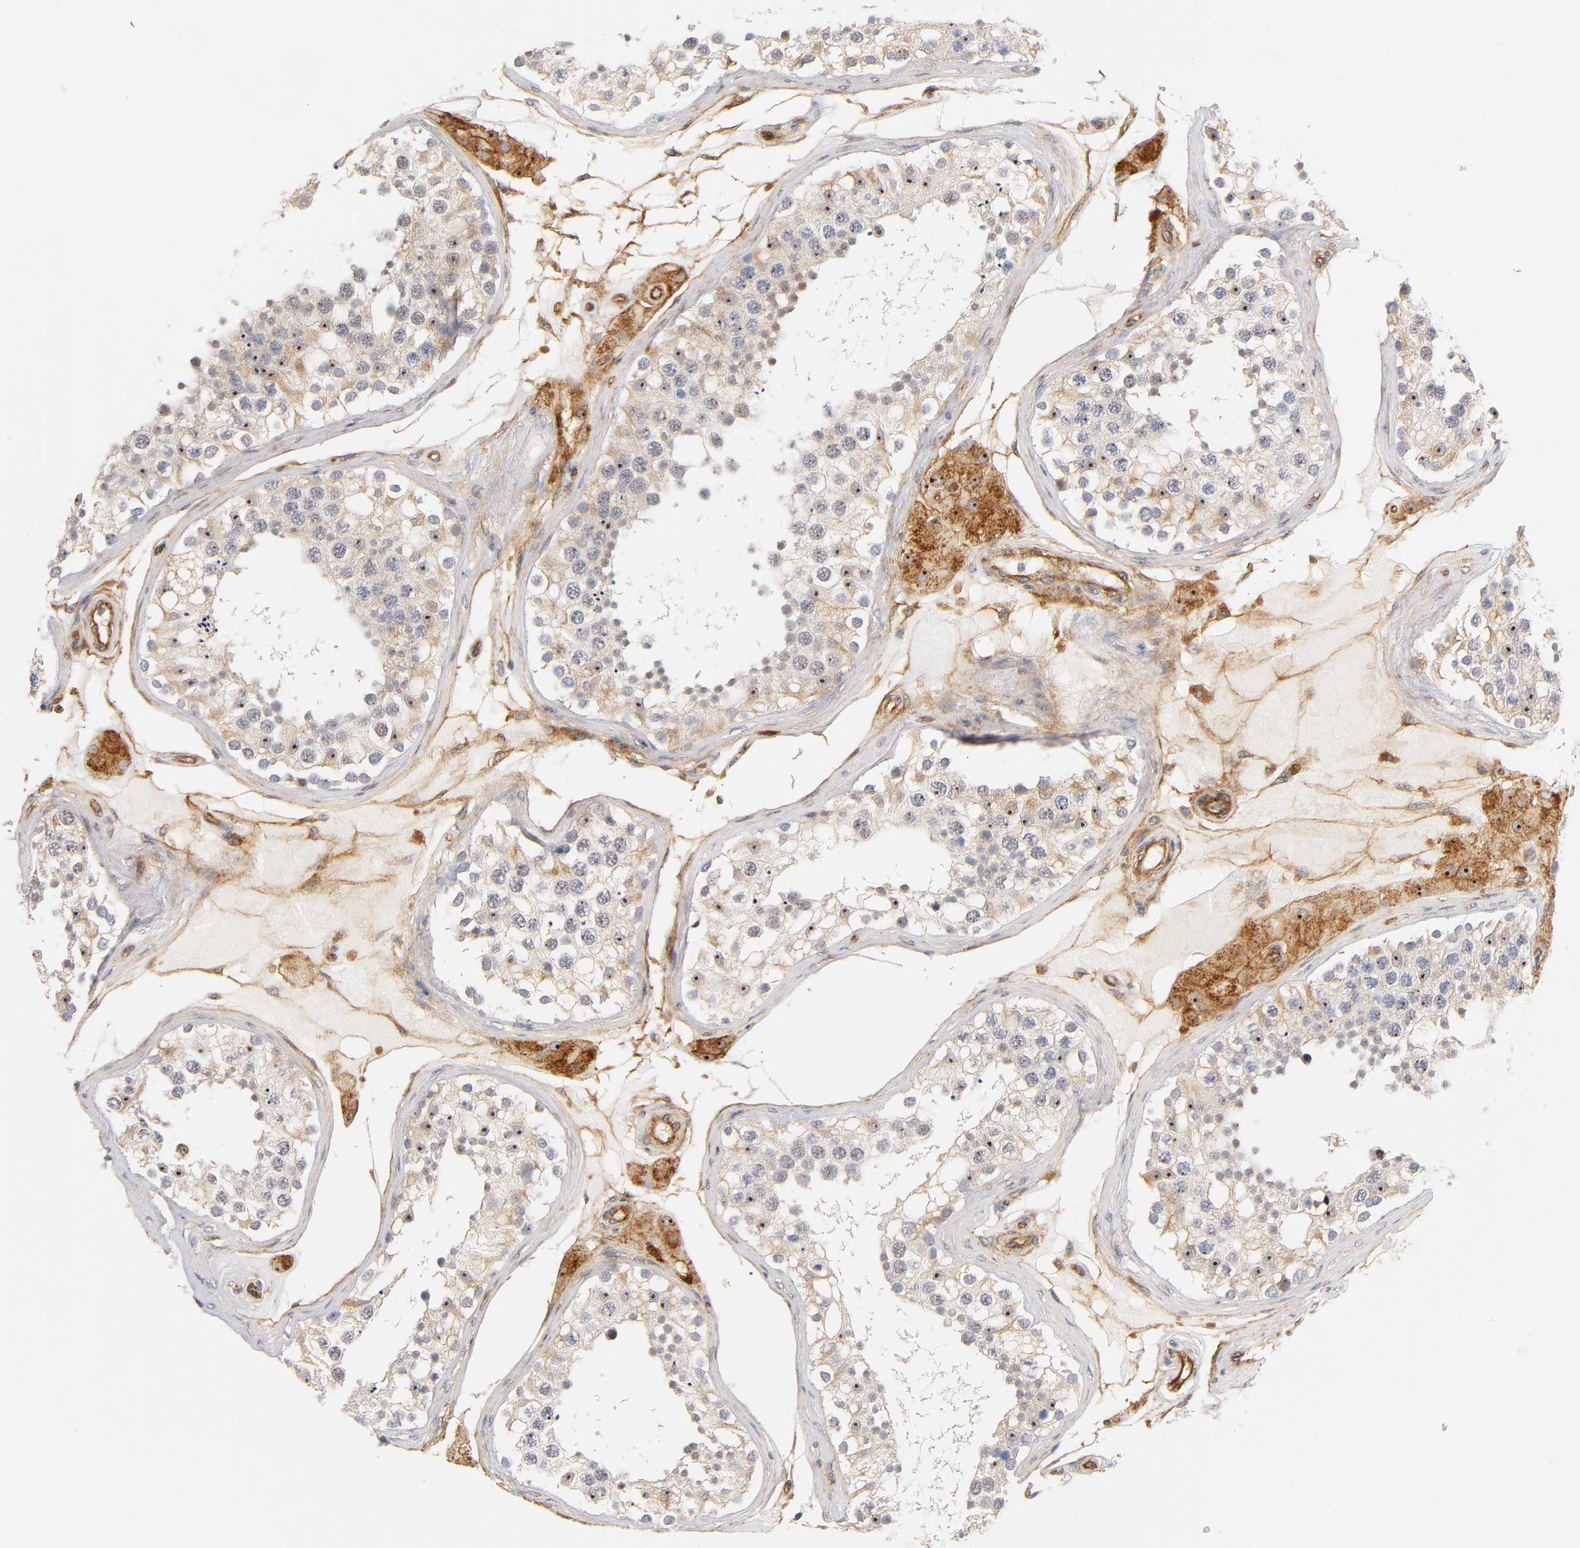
{"staining": {"intensity": "strong", "quantity": ">75%", "location": "nuclear"}, "tissue": "testis", "cell_type": "Cells in seminiferous ducts", "image_type": "normal", "snomed": [{"axis": "morphology", "description": "Normal tissue, NOS"}, {"axis": "topography", "description": "Testis"}], "caption": "A high-resolution image shows immunohistochemistry (IHC) staining of normal testis, which exhibits strong nuclear expression in approximately >75% of cells in seminiferous ducts. (DAB (3,3'-diaminobenzidine) IHC, brown staining for protein, blue staining for nuclei).", "gene": "PLD1", "patient": {"sex": "male", "age": 68}}